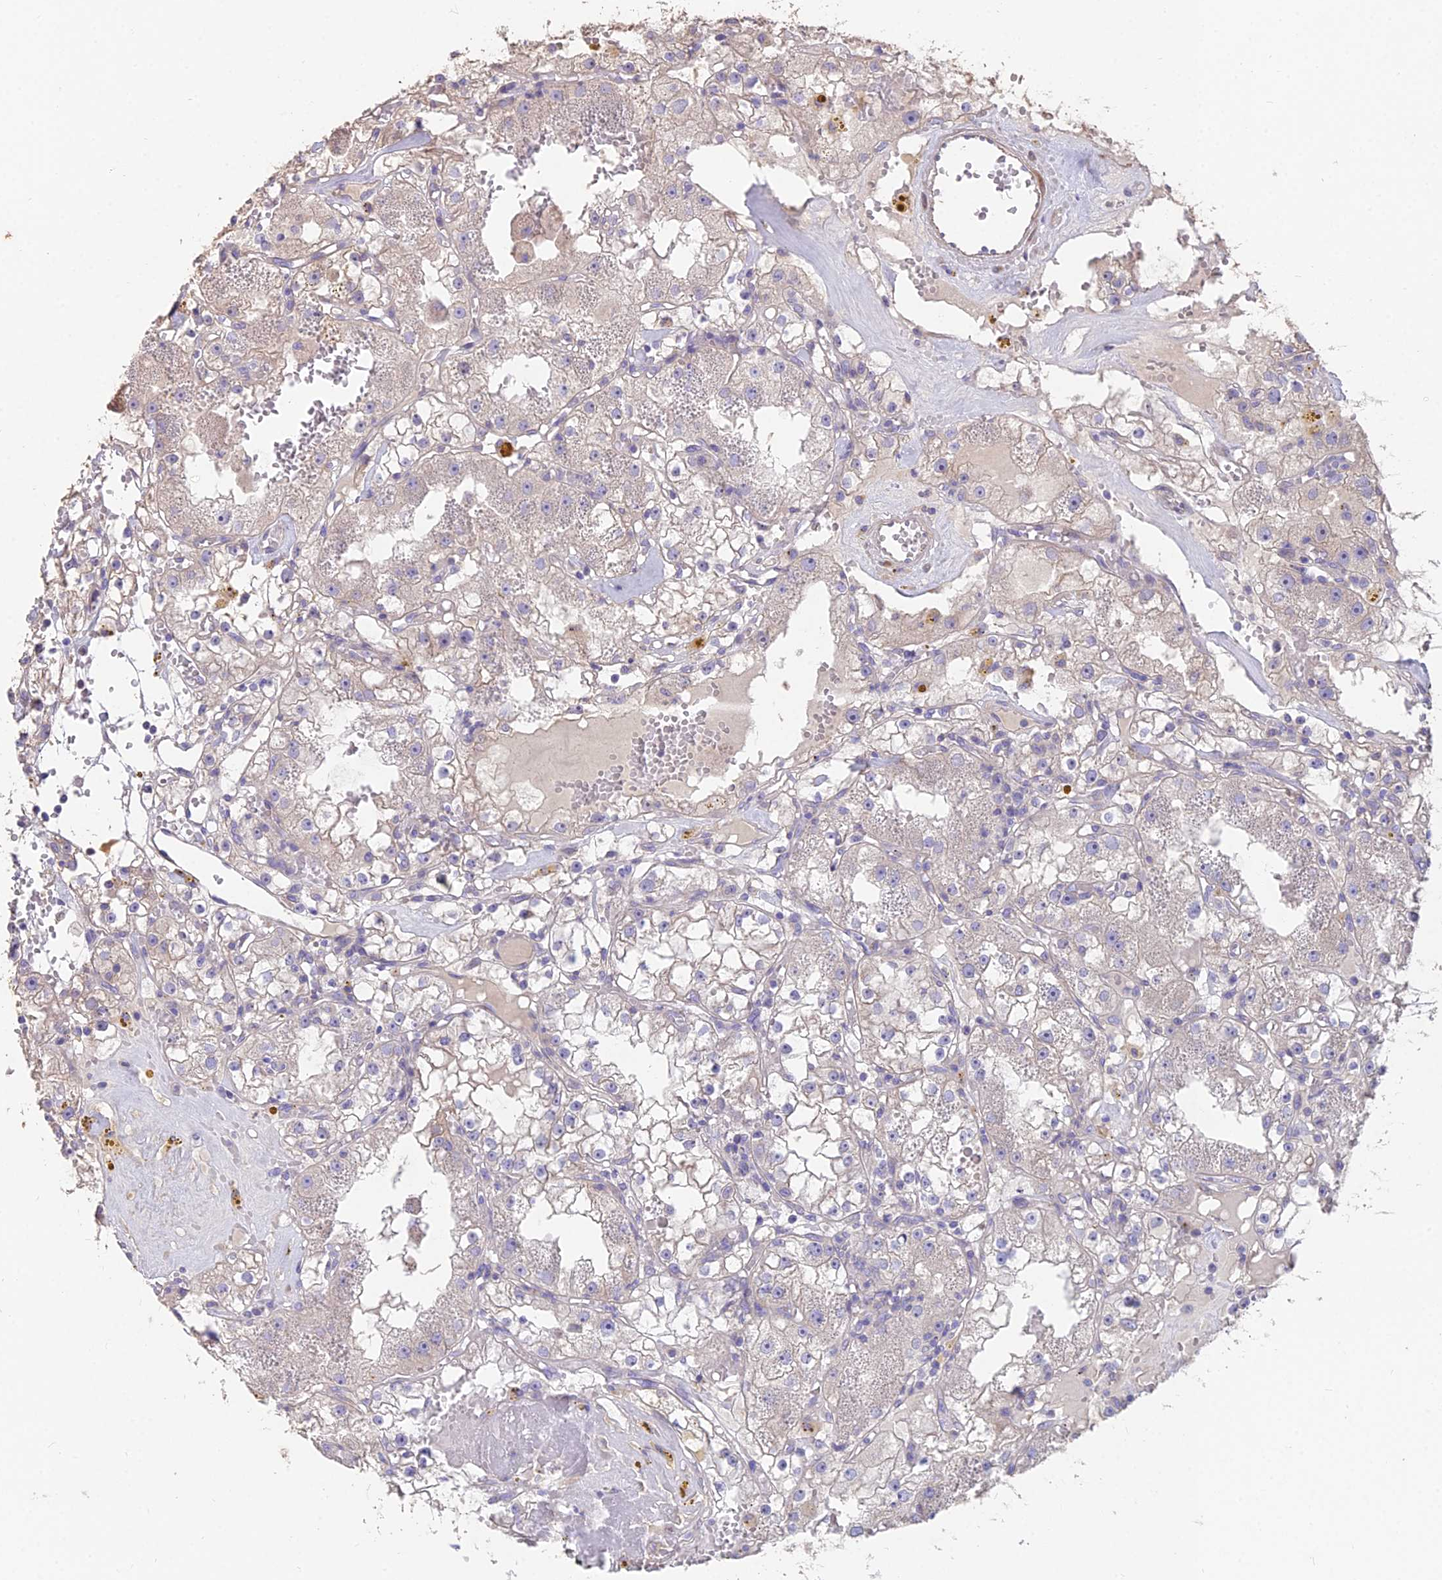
{"staining": {"intensity": "negative", "quantity": "none", "location": "none"}, "tissue": "renal cancer", "cell_type": "Tumor cells", "image_type": "cancer", "snomed": [{"axis": "morphology", "description": "Adenocarcinoma, NOS"}, {"axis": "topography", "description": "Kidney"}], "caption": "High power microscopy histopathology image of an immunohistochemistry (IHC) histopathology image of renal adenocarcinoma, revealing no significant staining in tumor cells. The staining was performed using DAB (3,3'-diaminobenzidine) to visualize the protein expression in brown, while the nuclei were stained in blue with hematoxylin (Magnification: 20x).", "gene": "FAM168B", "patient": {"sex": "male", "age": 56}}